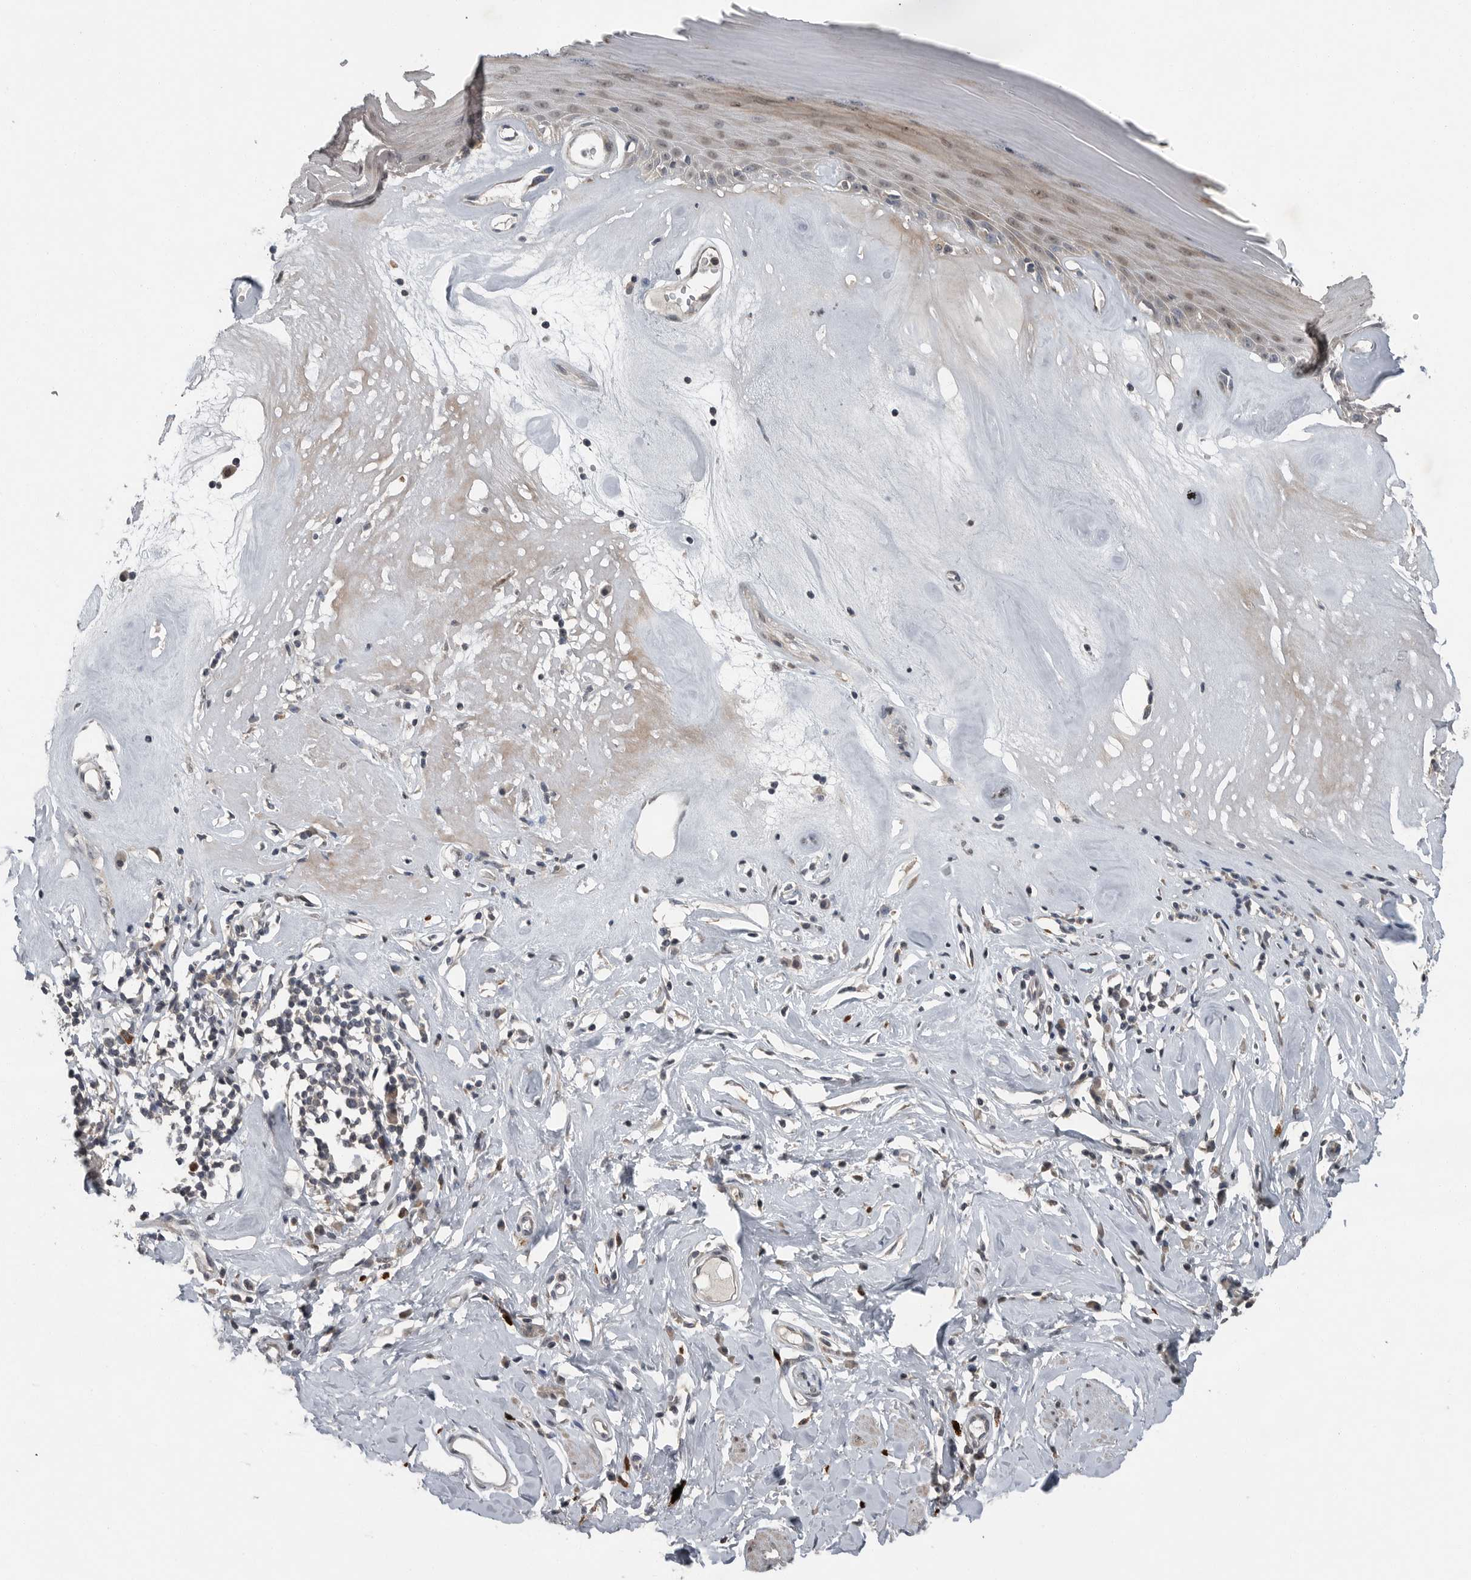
{"staining": {"intensity": "weak", "quantity": "<25%", "location": "cytoplasmic/membranous,nuclear"}, "tissue": "skin", "cell_type": "Epidermal cells", "image_type": "normal", "snomed": [{"axis": "morphology", "description": "Normal tissue, NOS"}, {"axis": "morphology", "description": "Inflammation, NOS"}, {"axis": "topography", "description": "Vulva"}], "caption": "This image is of unremarkable skin stained with immunohistochemistry to label a protein in brown with the nuclei are counter-stained blue. There is no positivity in epidermal cells. Nuclei are stained in blue.", "gene": "SCP2", "patient": {"sex": "female", "age": 84}}